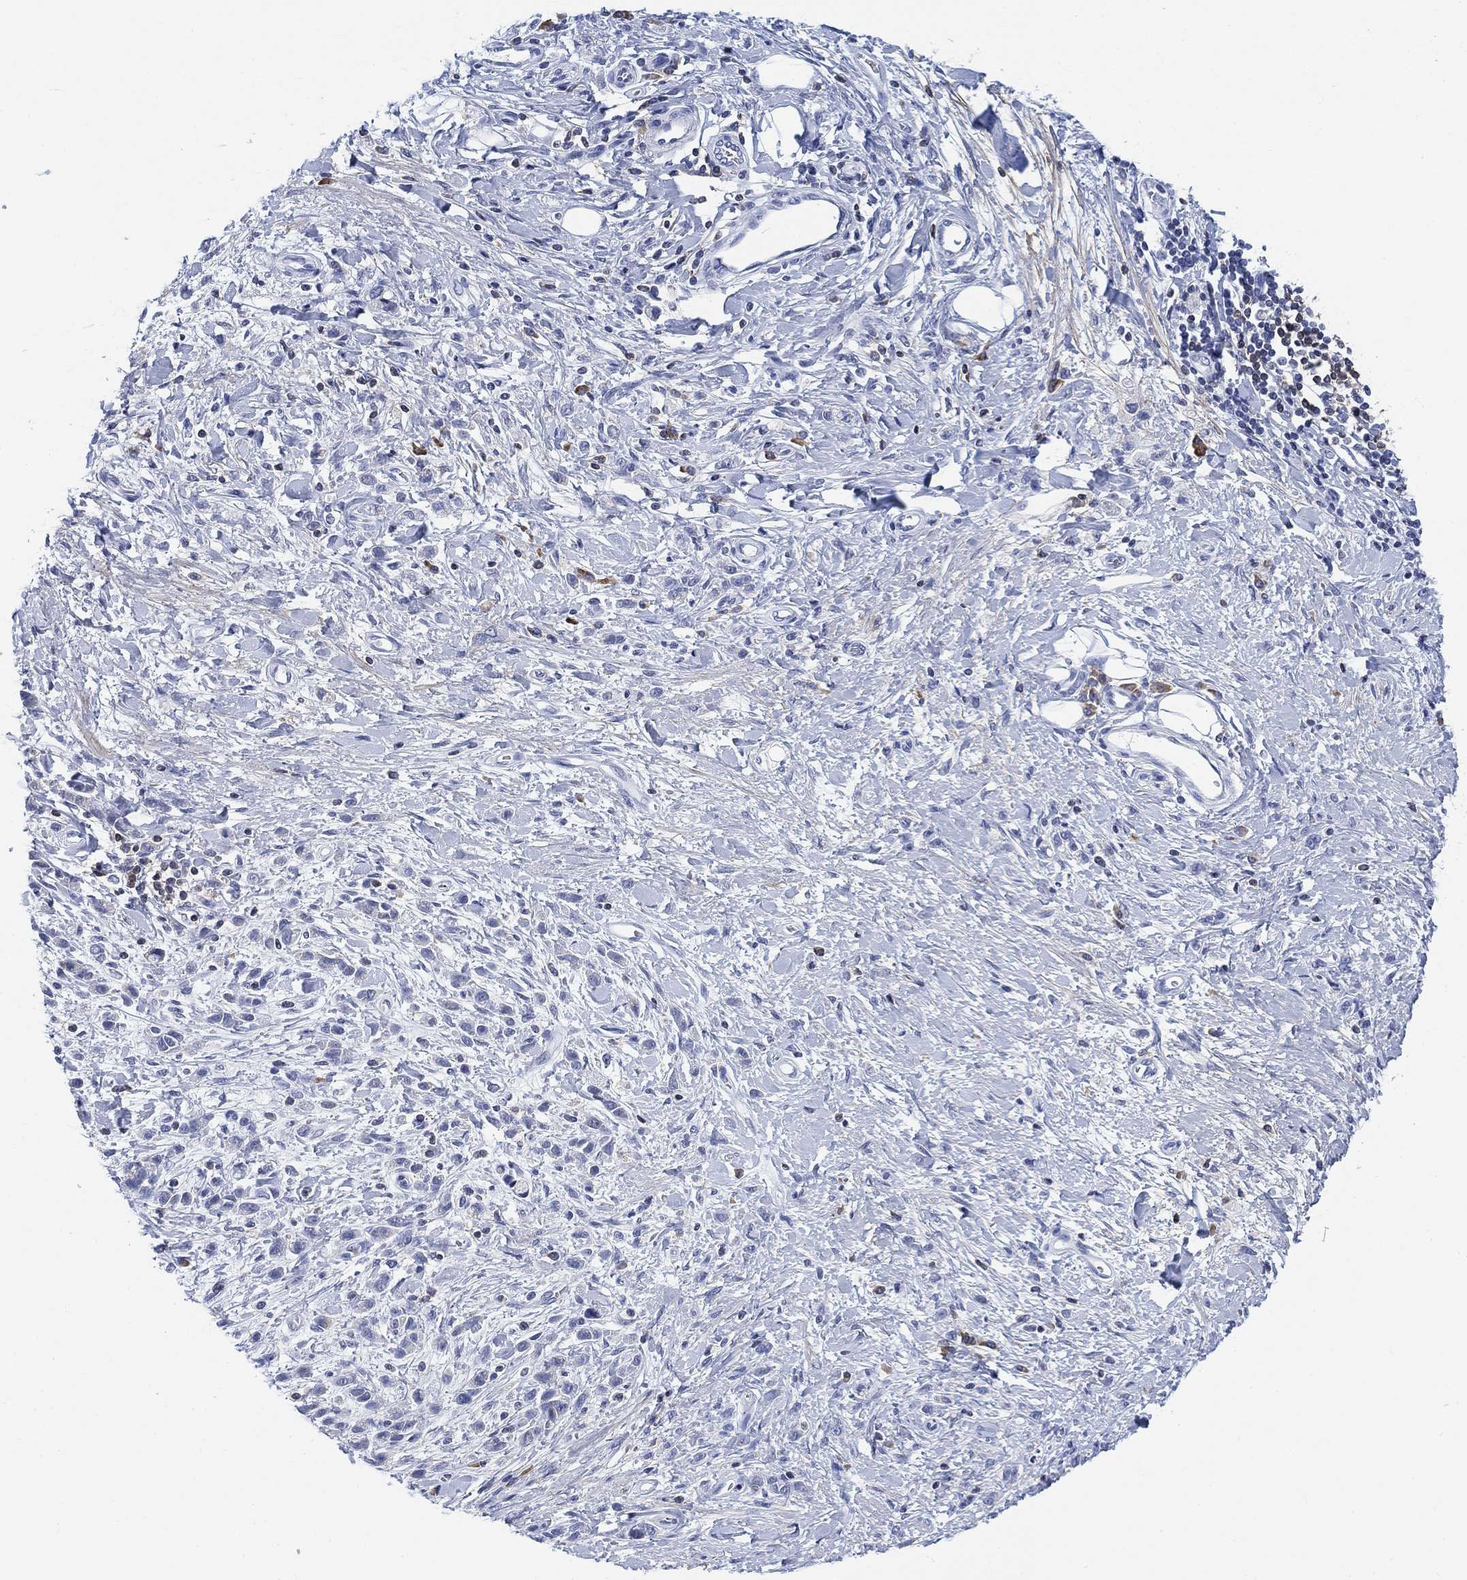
{"staining": {"intensity": "negative", "quantity": "none", "location": "none"}, "tissue": "stomach cancer", "cell_type": "Tumor cells", "image_type": "cancer", "snomed": [{"axis": "morphology", "description": "Adenocarcinoma, NOS"}, {"axis": "topography", "description": "Stomach"}], "caption": "Protein analysis of stomach cancer (adenocarcinoma) reveals no significant positivity in tumor cells.", "gene": "FYB1", "patient": {"sex": "male", "age": 77}}